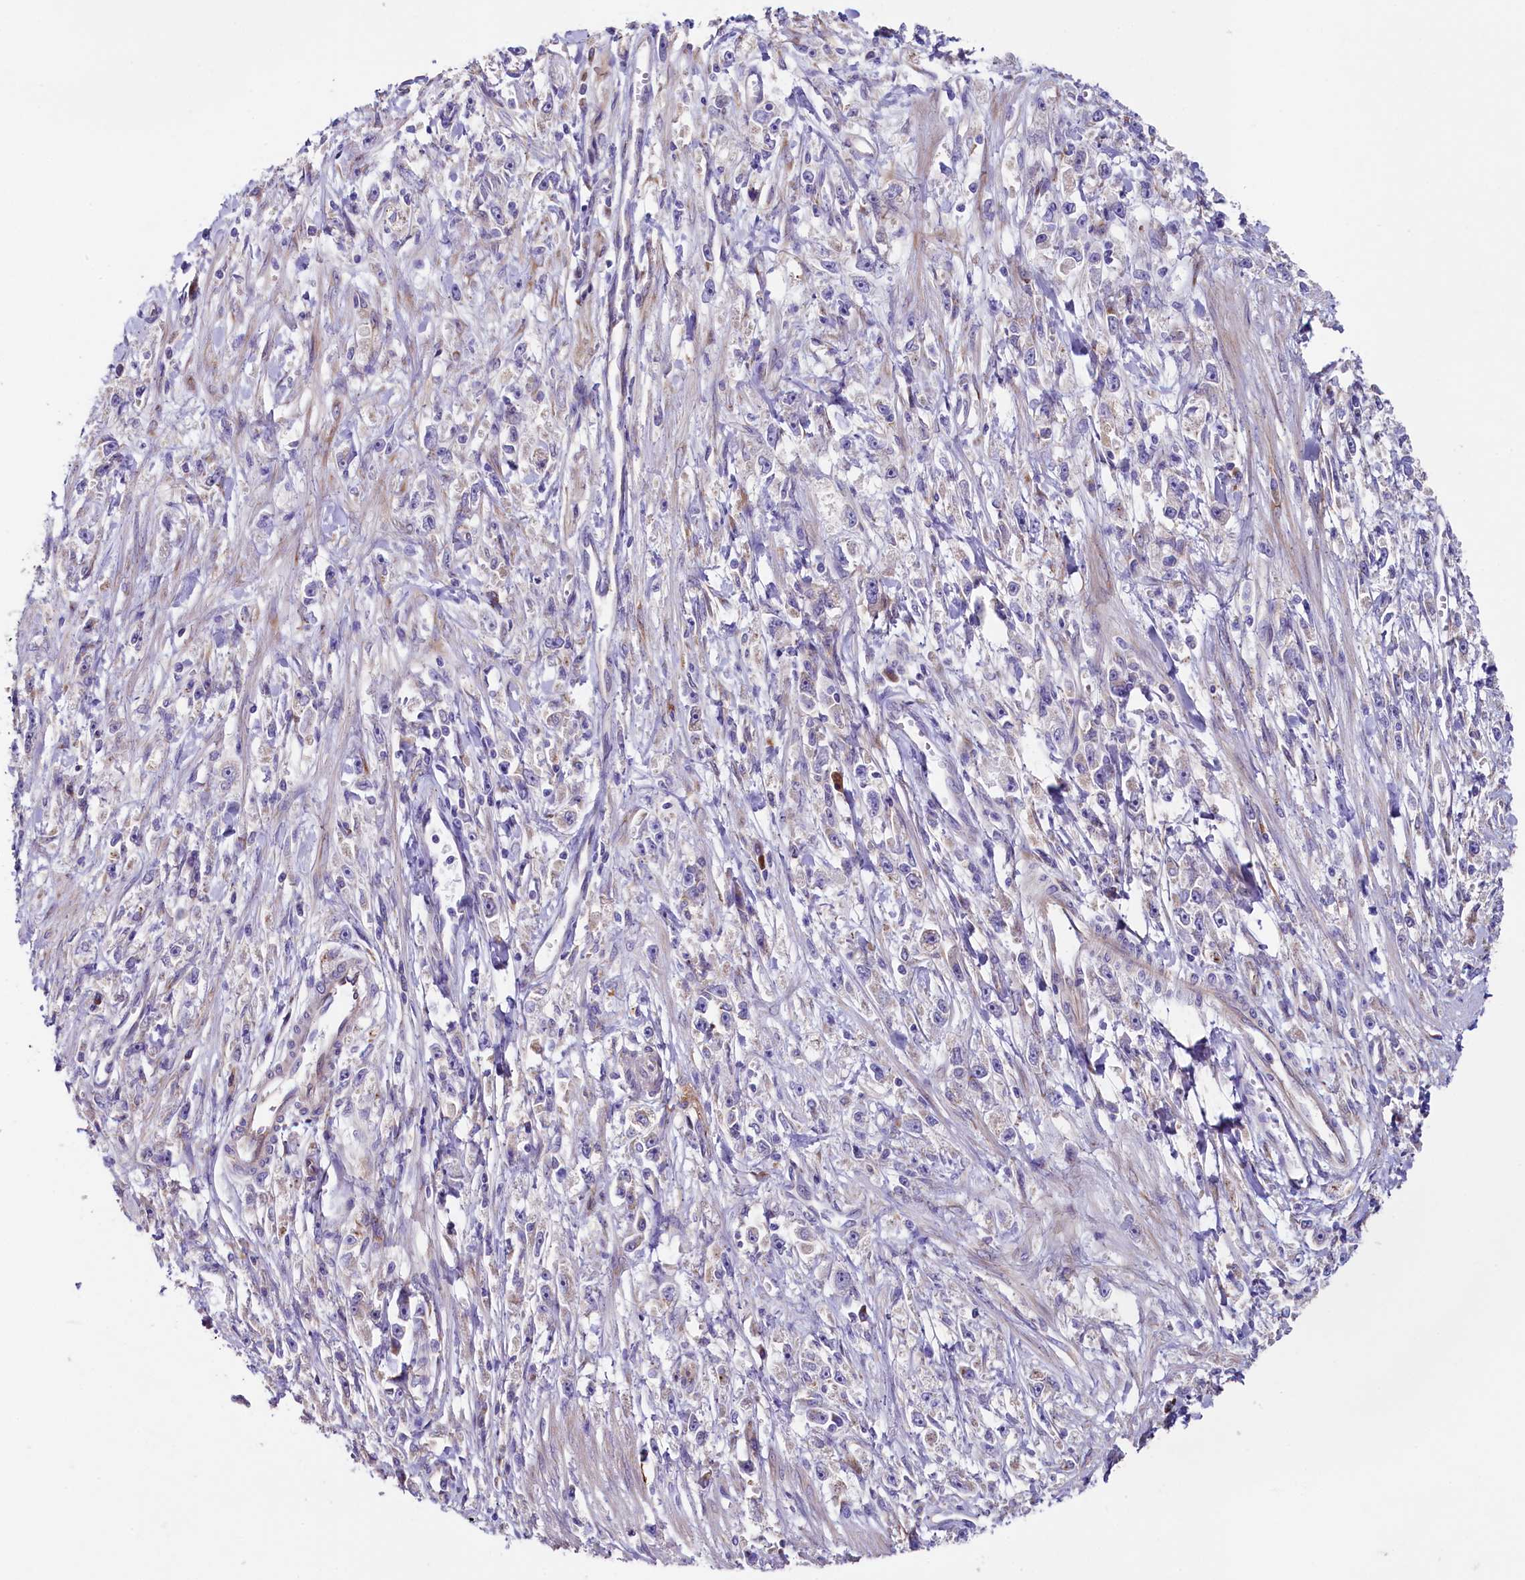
{"staining": {"intensity": "negative", "quantity": "none", "location": "none"}, "tissue": "stomach cancer", "cell_type": "Tumor cells", "image_type": "cancer", "snomed": [{"axis": "morphology", "description": "Adenocarcinoma, NOS"}, {"axis": "topography", "description": "Stomach"}], "caption": "High power microscopy histopathology image of an immunohistochemistry micrograph of adenocarcinoma (stomach), revealing no significant positivity in tumor cells.", "gene": "GPR108", "patient": {"sex": "female", "age": 59}}